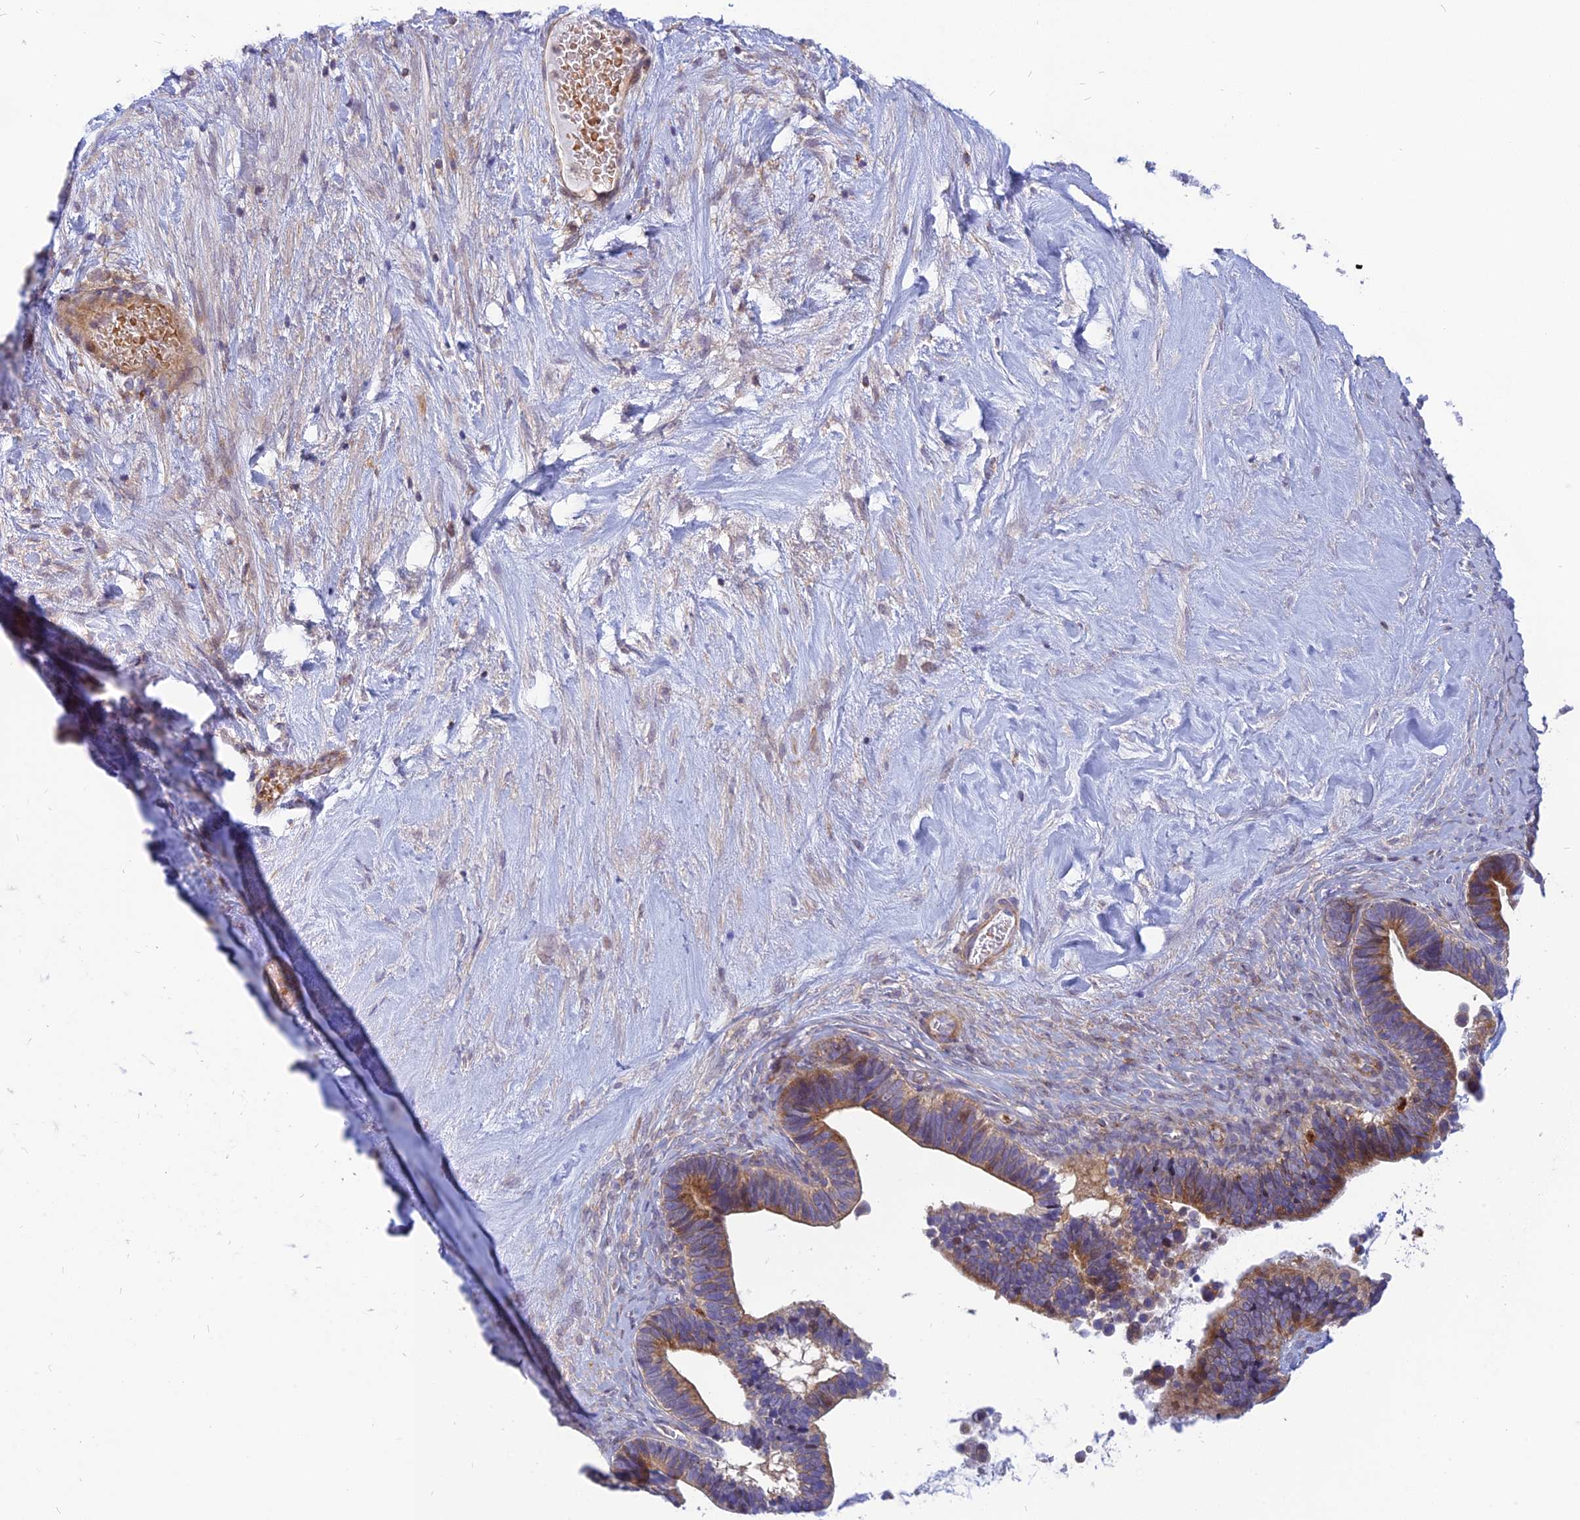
{"staining": {"intensity": "moderate", "quantity": ">75%", "location": "cytoplasmic/membranous"}, "tissue": "ovarian cancer", "cell_type": "Tumor cells", "image_type": "cancer", "snomed": [{"axis": "morphology", "description": "Cystadenocarcinoma, serous, NOS"}, {"axis": "topography", "description": "Ovary"}], "caption": "The histopathology image reveals immunohistochemical staining of serous cystadenocarcinoma (ovarian). There is moderate cytoplasmic/membranous staining is present in about >75% of tumor cells.", "gene": "PHKA2", "patient": {"sex": "female", "age": 56}}